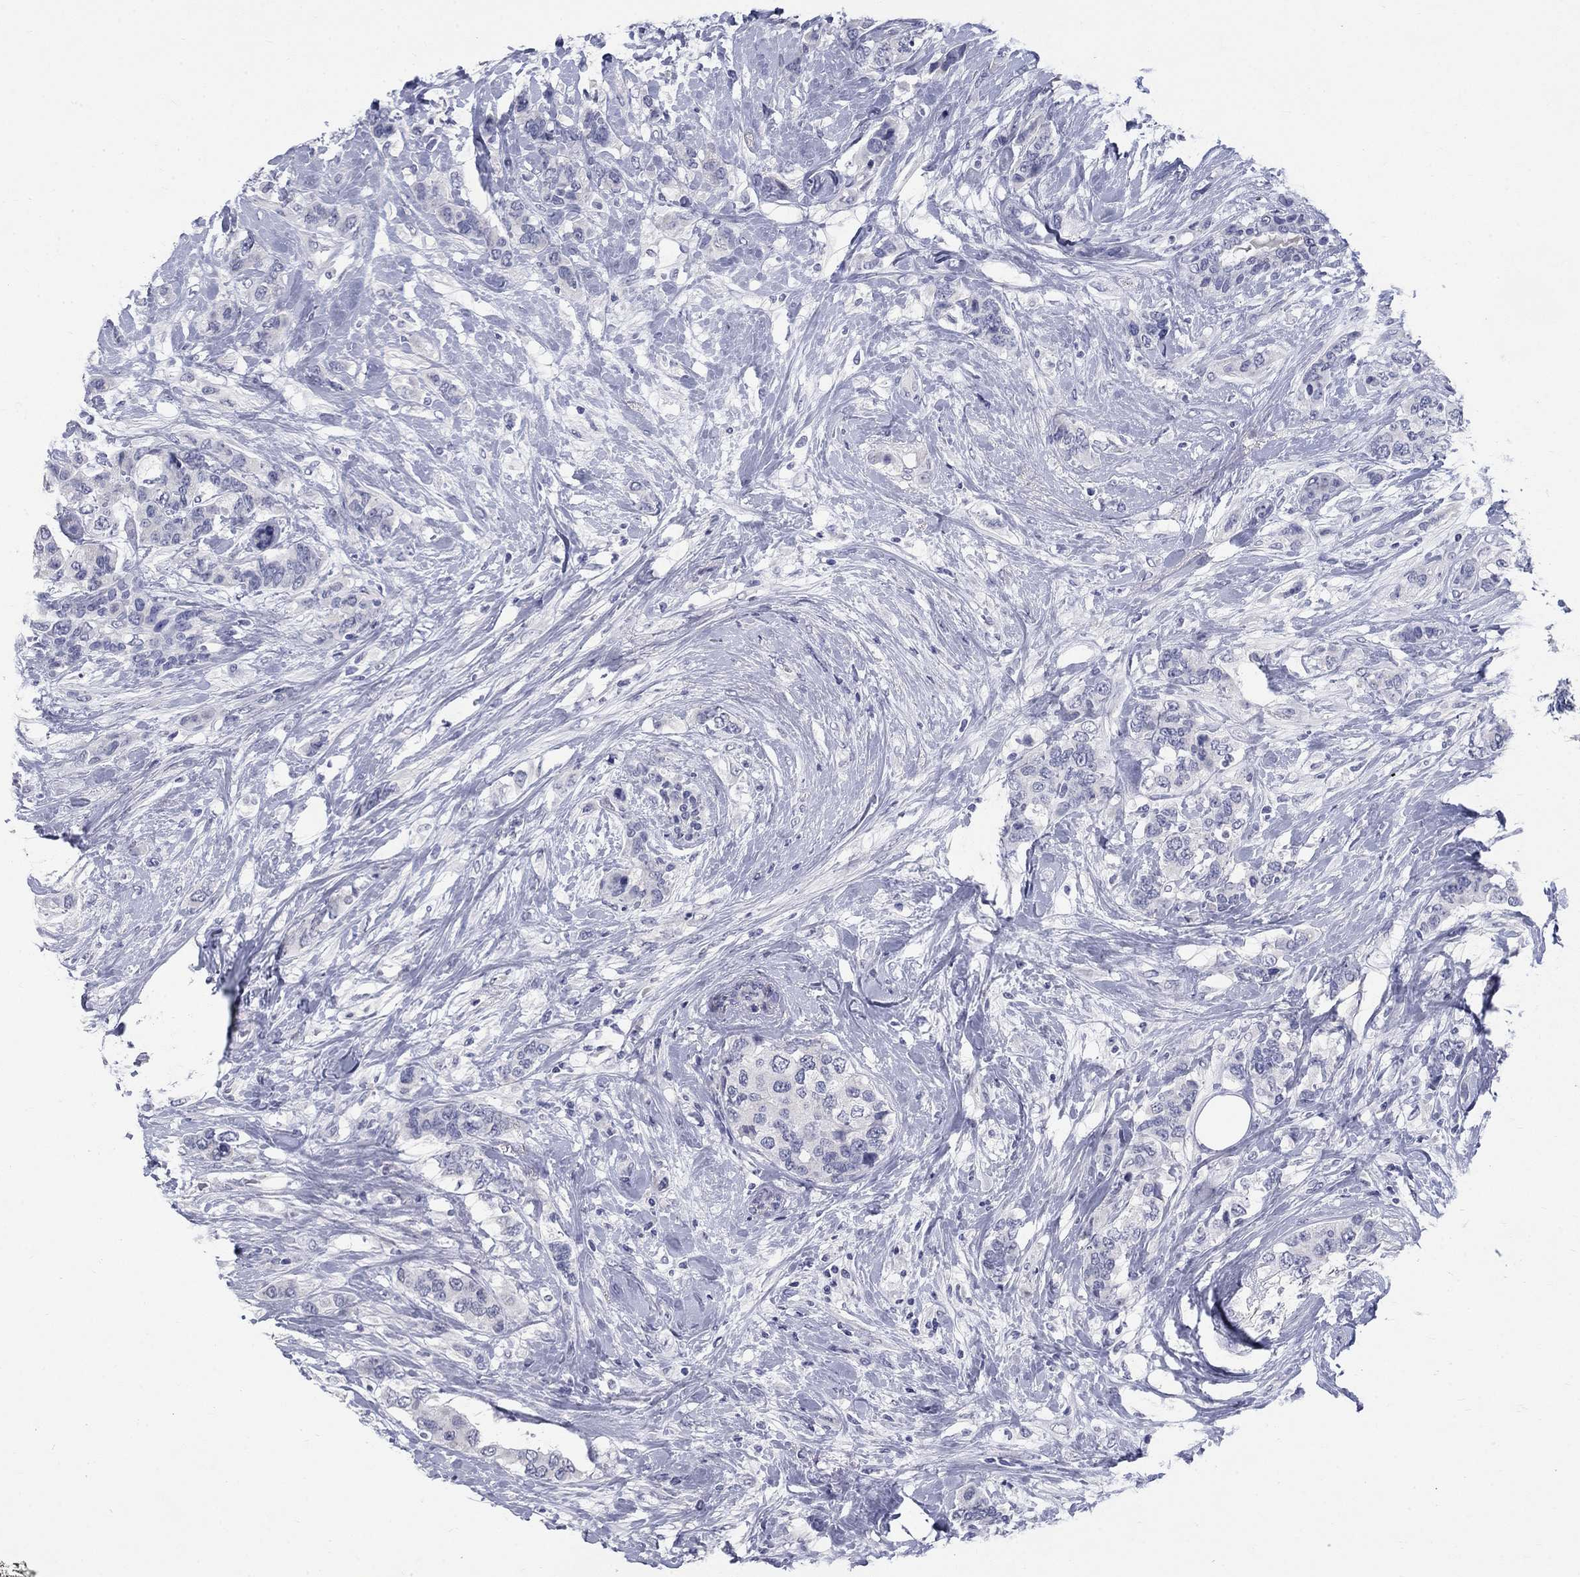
{"staining": {"intensity": "negative", "quantity": "none", "location": "none"}, "tissue": "breast cancer", "cell_type": "Tumor cells", "image_type": "cancer", "snomed": [{"axis": "morphology", "description": "Lobular carcinoma"}, {"axis": "topography", "description": "Breast"}], "caption": "Lobular carcinoma (breast) was stained to show a protein in brown. There is no significant expression in tumor cells.", "gene": "ELAVL4", "patient": {"sex": "female", "age": 59}}